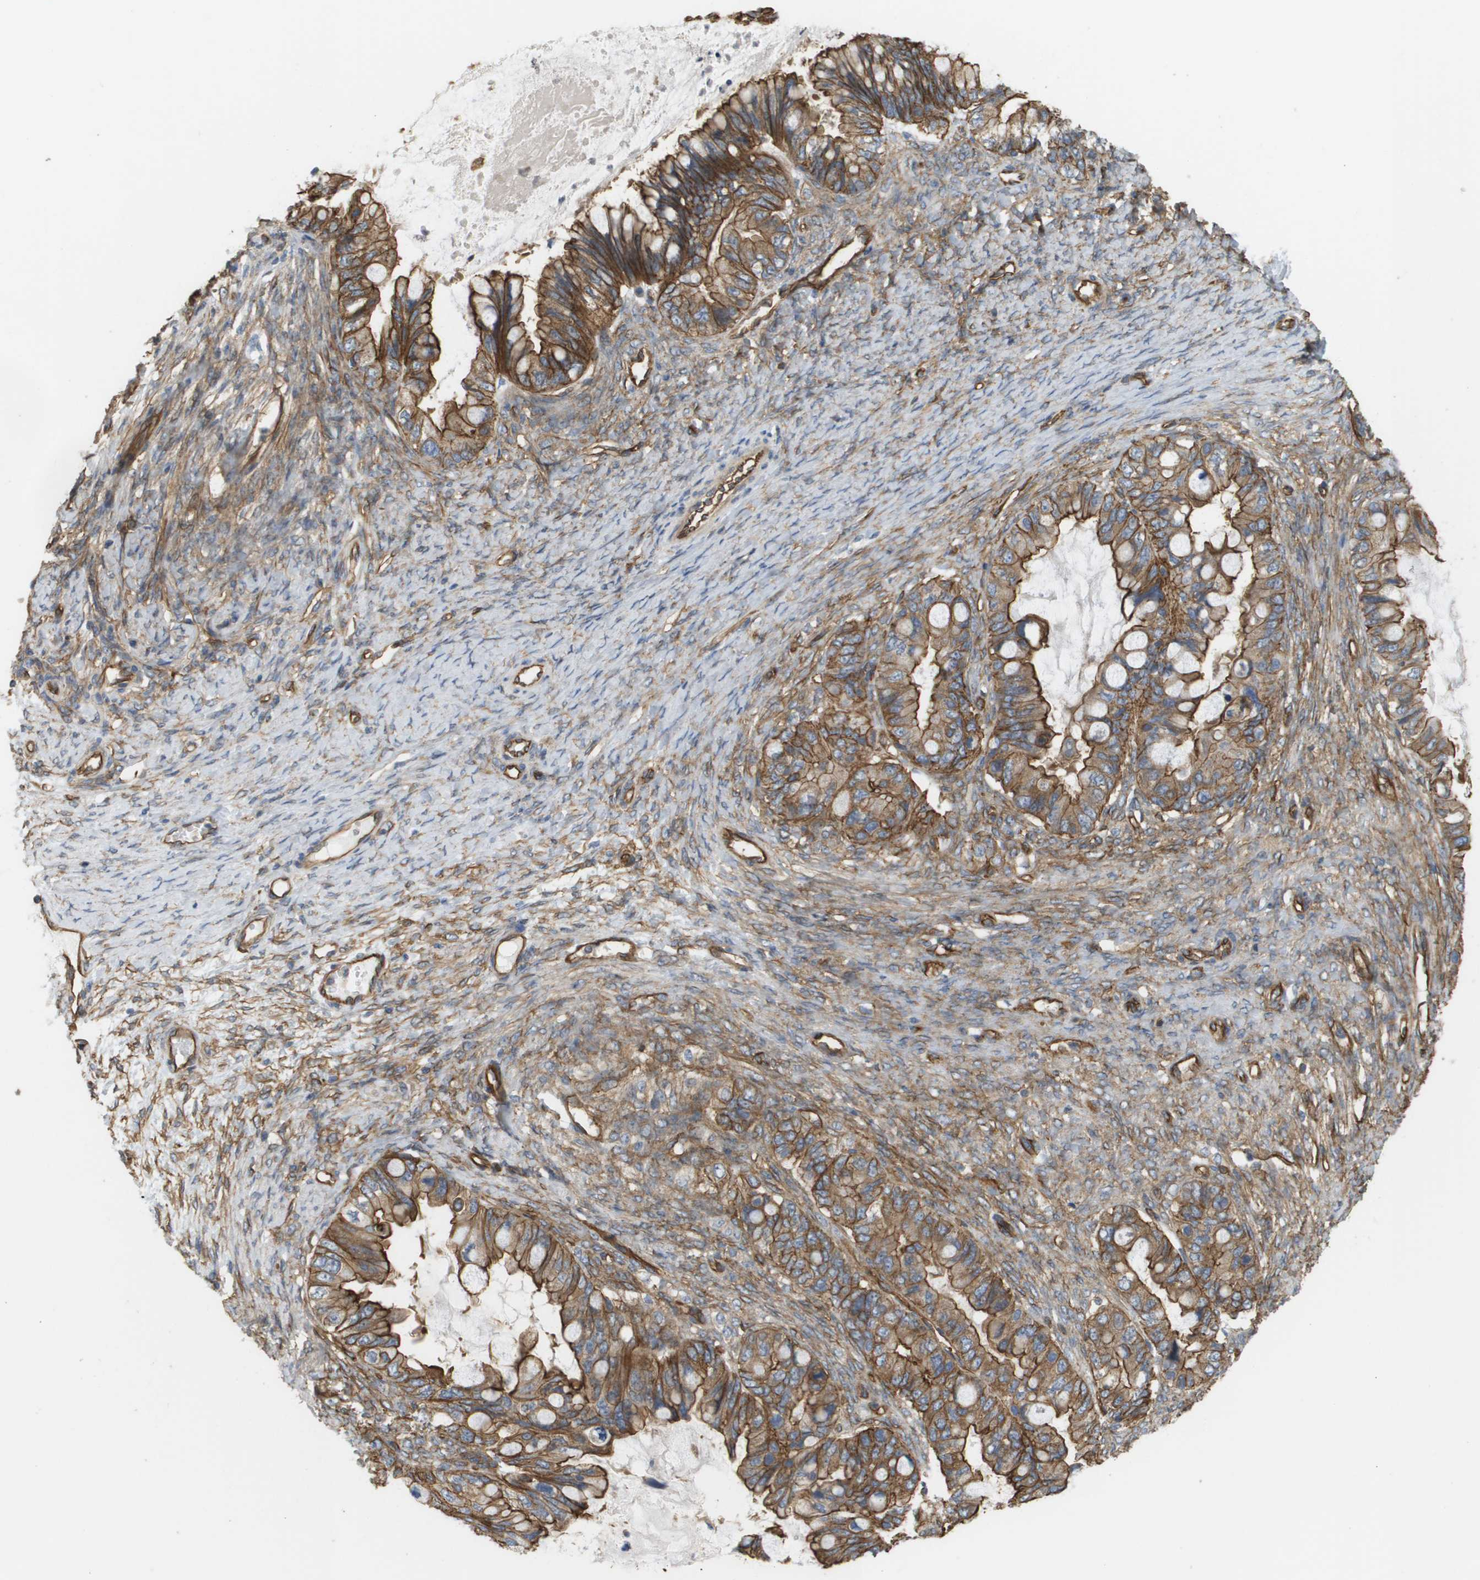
{"staining": {"intensity": "strong", "quantity": ">75%", "location": "cytoplasmic/membranous"}, "tissue": "ovarian cancer", "cell_type": "Tumor cells", "image_type": "cancer", "snomed": [{"axis": "morphology", "description": "Cystadenocarcinoma, mucinous, NOS"}, {"axis": "topography", "description": "Ovary"}], "caption": "Immunohistochemical staining of human mucinous cystadenocarcinoma (ovarian) shows strong cytoplasmic/membranous protein staining in about >75% of tumor cells. (DAB IHC, brown staining for protein, blue staining for nuclei).", "gene": "SGMS2", "patient": {"sex": "female", "age": 80}}